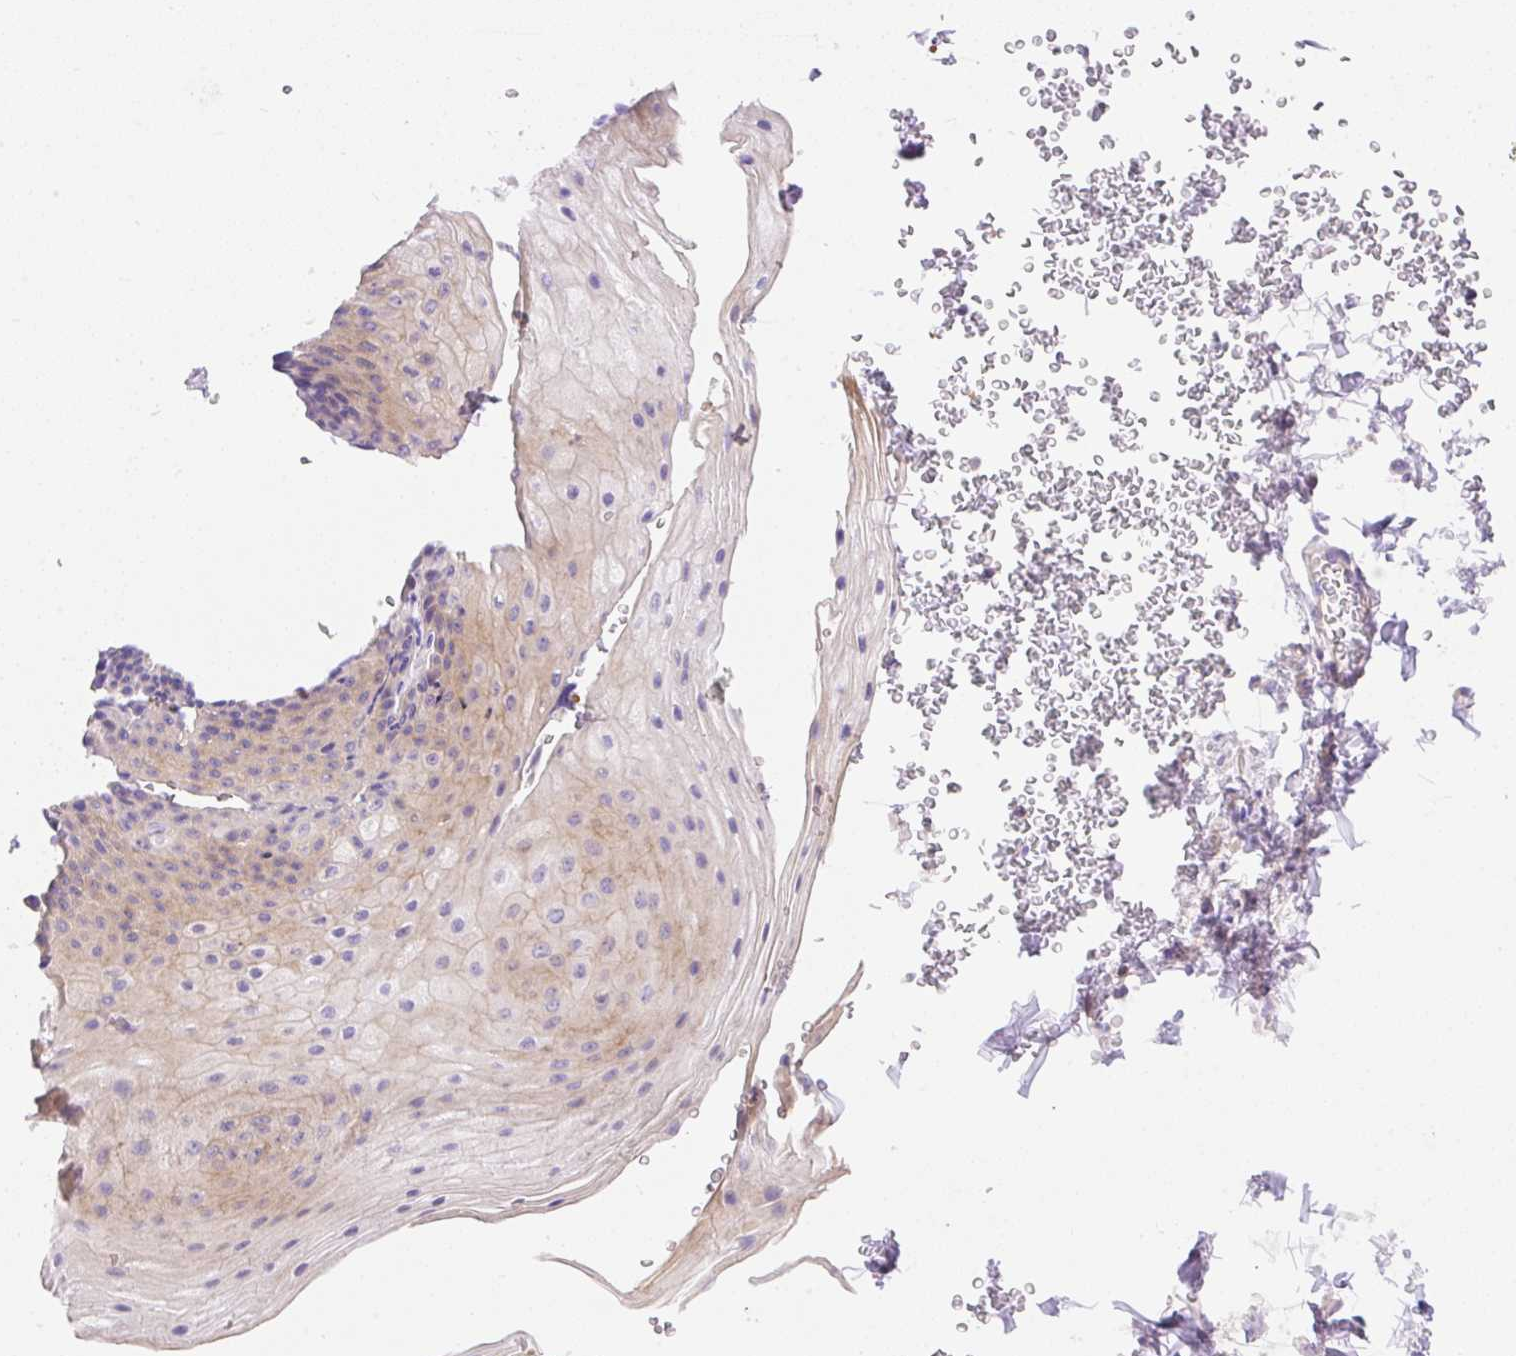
{"staining": {"intensity": "moderate", "quantity": "<25%", "location": "cytoplasmic/membranous"}, "tissue": "esophagus", "cell_type": "Squamous epithelial cells", "image_type": "normal", "snomed": [{"axis": "morphology", "description": "Normal tissue, NOS"}, {"axis": "topography", "description": "Esophagus"}], "caption": "This photomicrograph shows IHC staining of benign human esophagus, with low moderate cytoplasmic/membranous staining in about <25% of squamous epithelial cells.", "gene": "LHFPL5", "patient": {"sex": "female", "age": 66}}